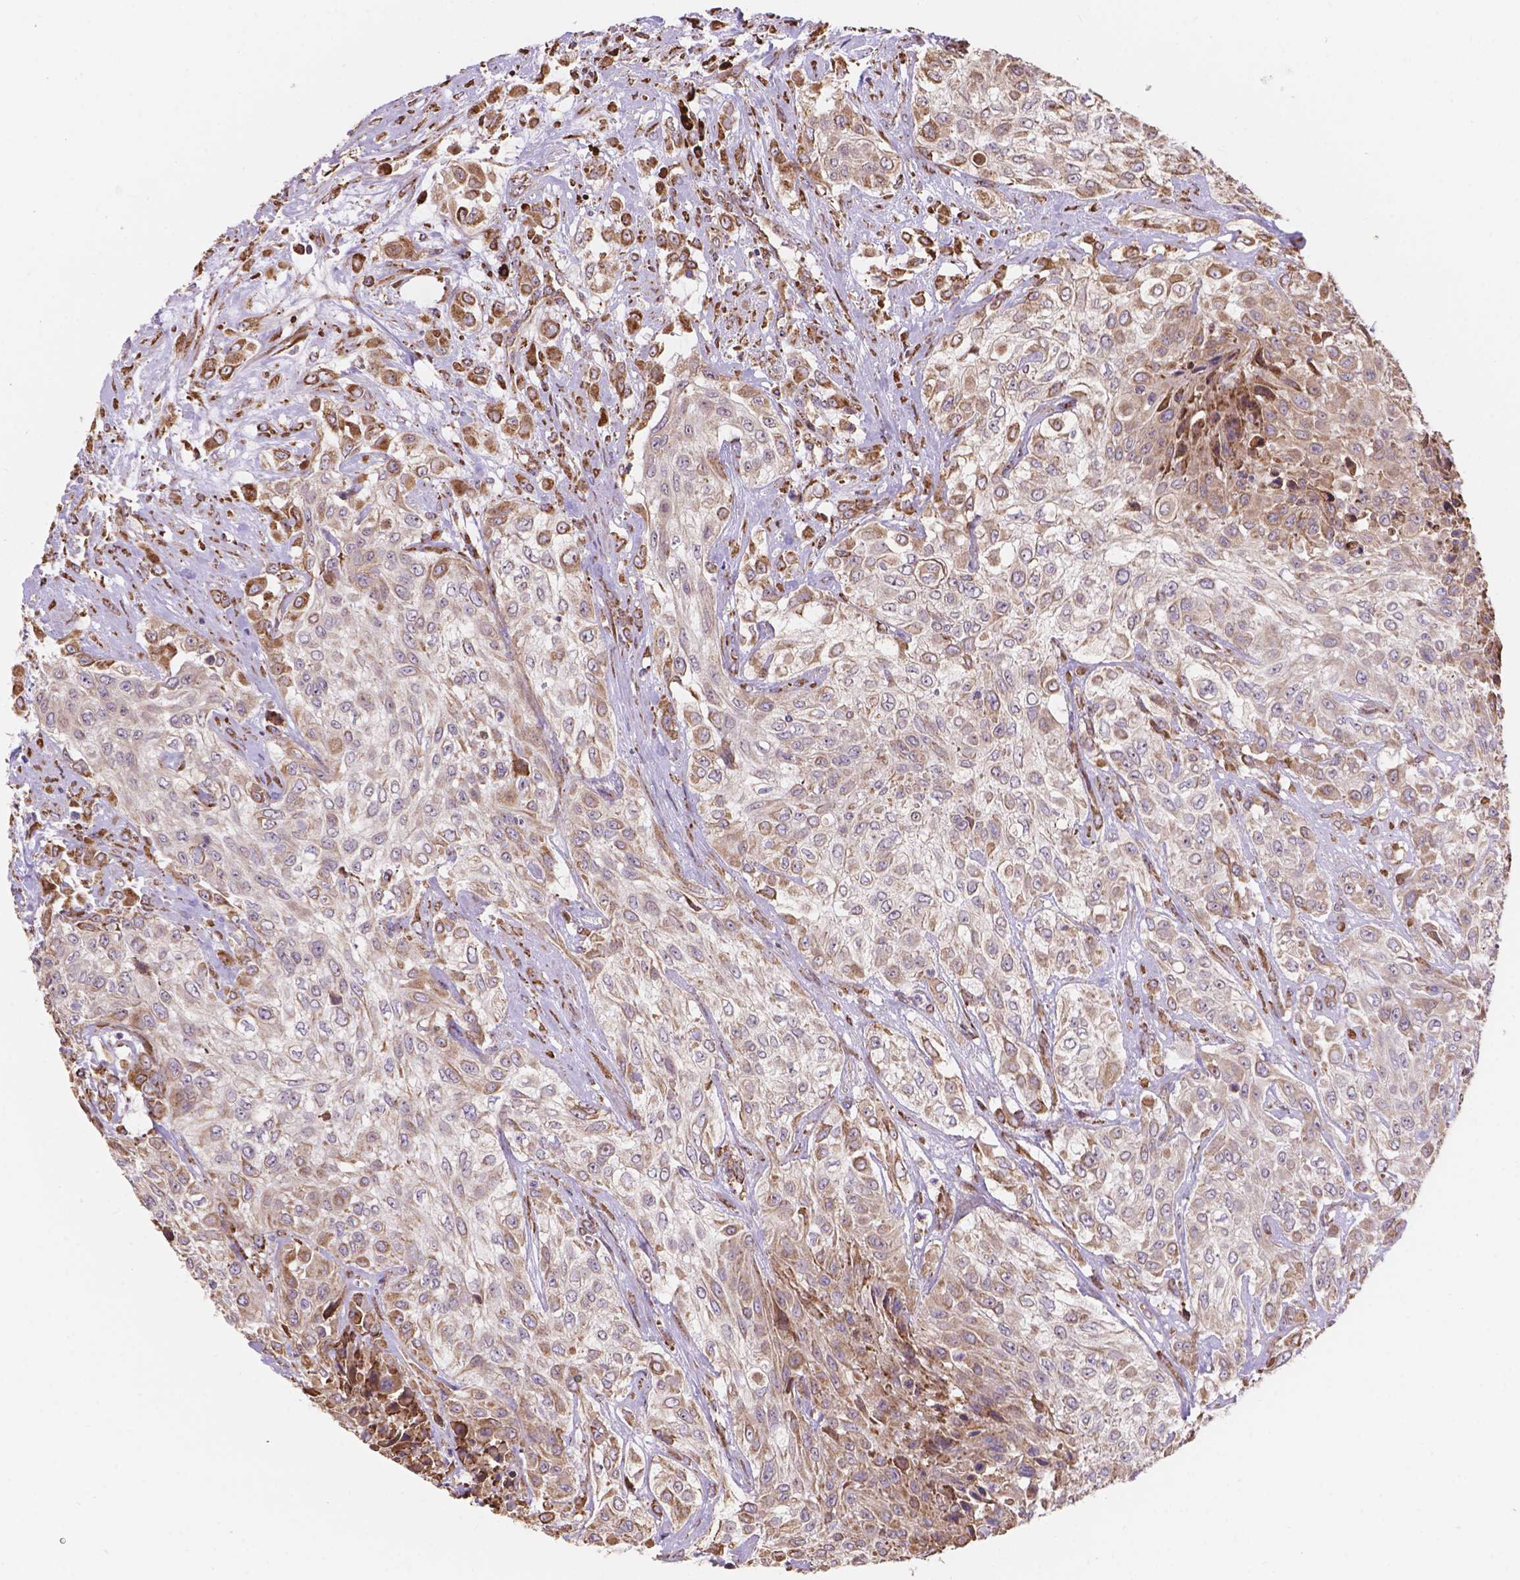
{"staining": {"intensity": "weak", "quantity": "<25%", "location": "cytoplasmic/membranous"}, "tissue": "urothelial cancer", "cell_type": "Tumor cells", "image_type": "cancer", "snomed": [{"axis": "morphology", "description": "Urothelial carcinoma, High grade"}, {"axis": "topography", "description": "Urinary bladder"}], "caption": "Urothelial cancer was stained to show a protein in brown. There is no significant staining in tumor cells.", "gene": "IPO11", "patient": {"sex": "male", "age": 57}}